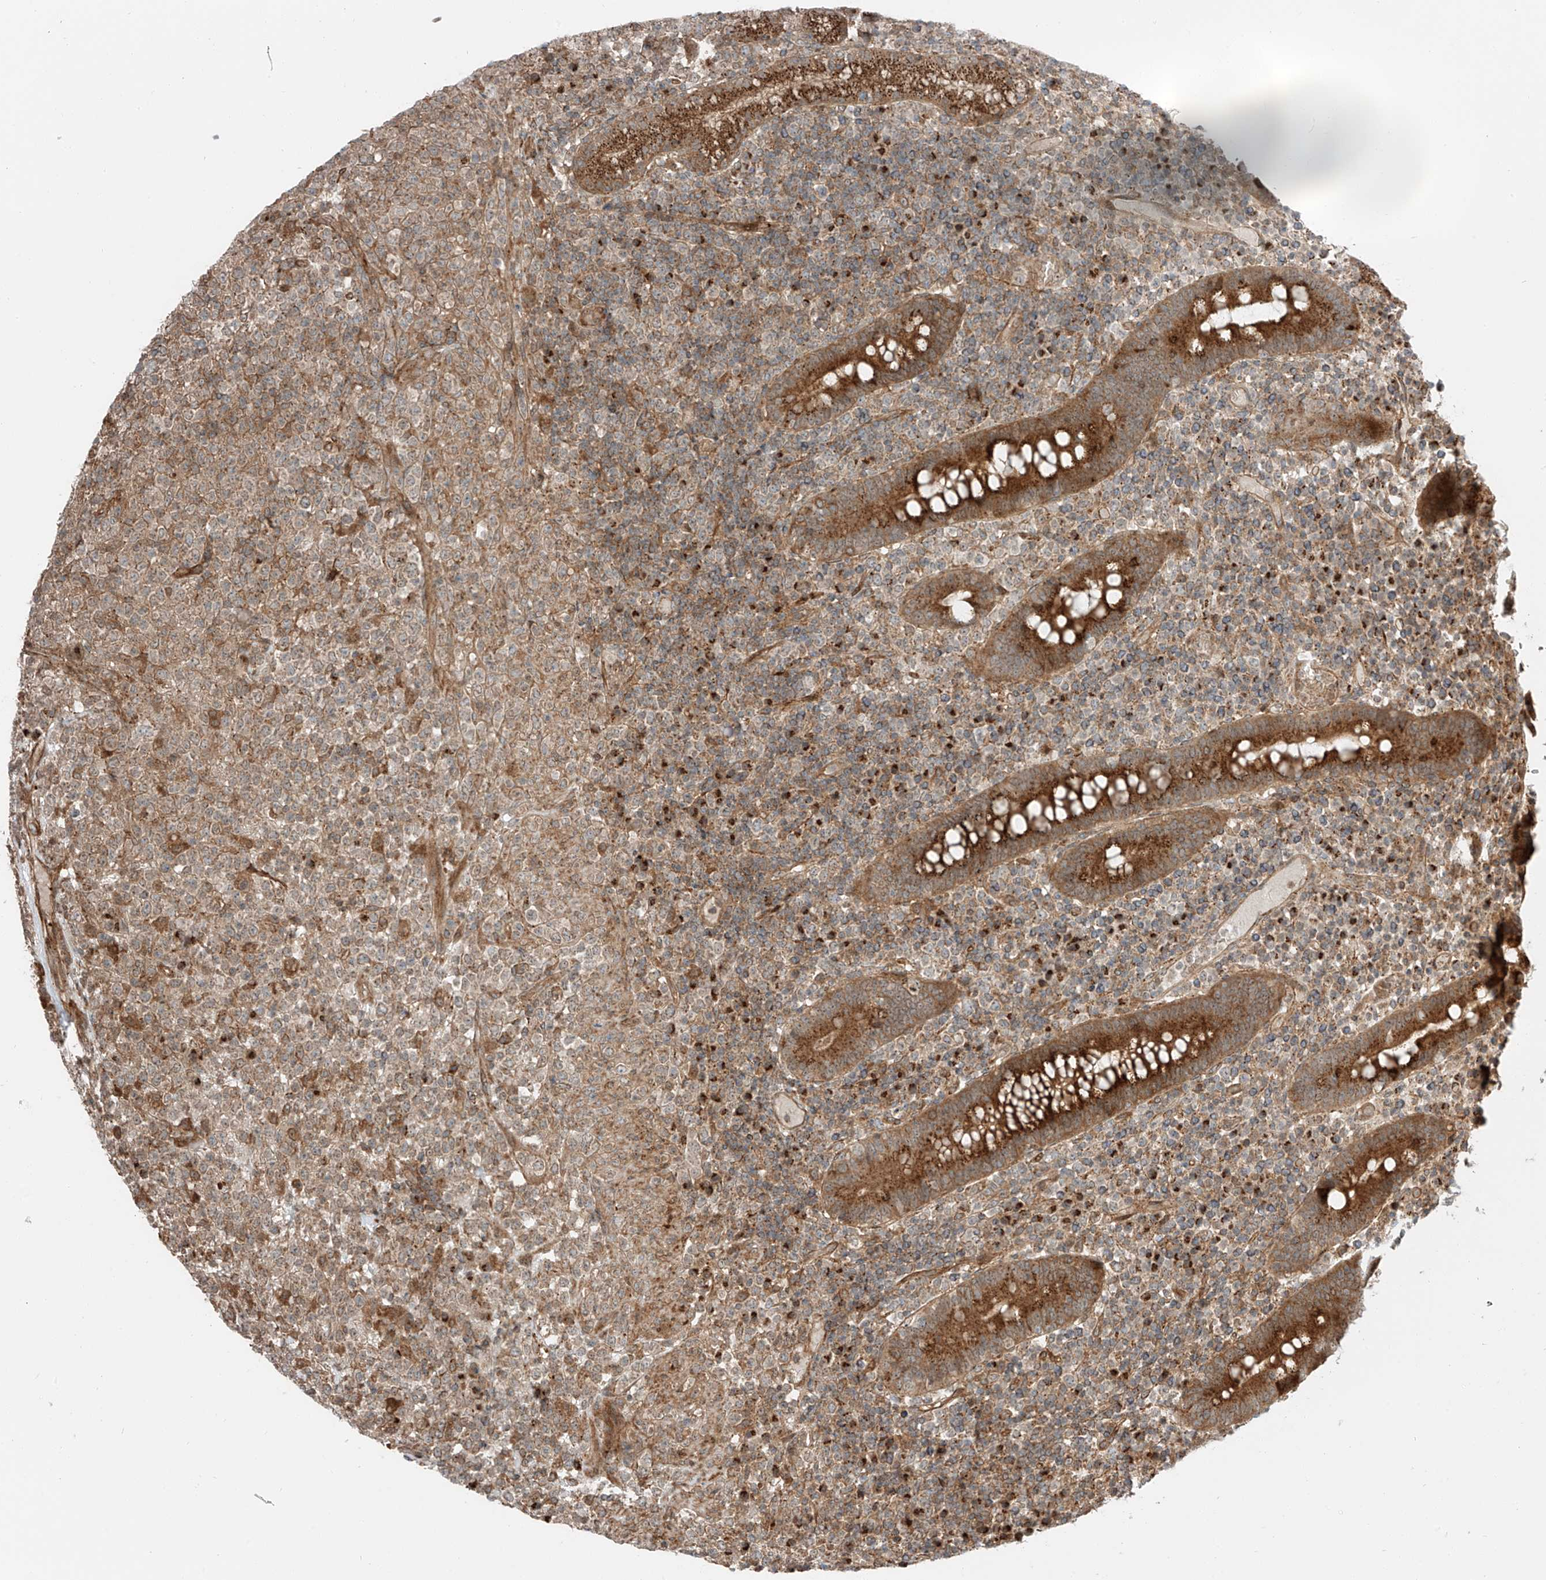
{"staining": {"intensity": "moderate", "quantity": ">75%", "location": "cytoplasmic/membranous"}, "tissue": "lymphoma", "cell_type": "Tumor cells", "image_type": "cancer", "snomed": [{"axis": "morphology", "description": "Malignant lymphoma, non-Hodgkin's type, High grade"}, {"axis": "topography", "description": "Colon"}], "caption": "Immunohistochemistry photomicrograph of high-grade malignant lymphoma, non-Hodgkin's type stained for a protein (brown), which reveals medium levels of moderate cytoplasmic/membranous expression in approximately >75% of tumor cells.", "gene": "USP48", "patient": {"sex": "female", "age": 53}}